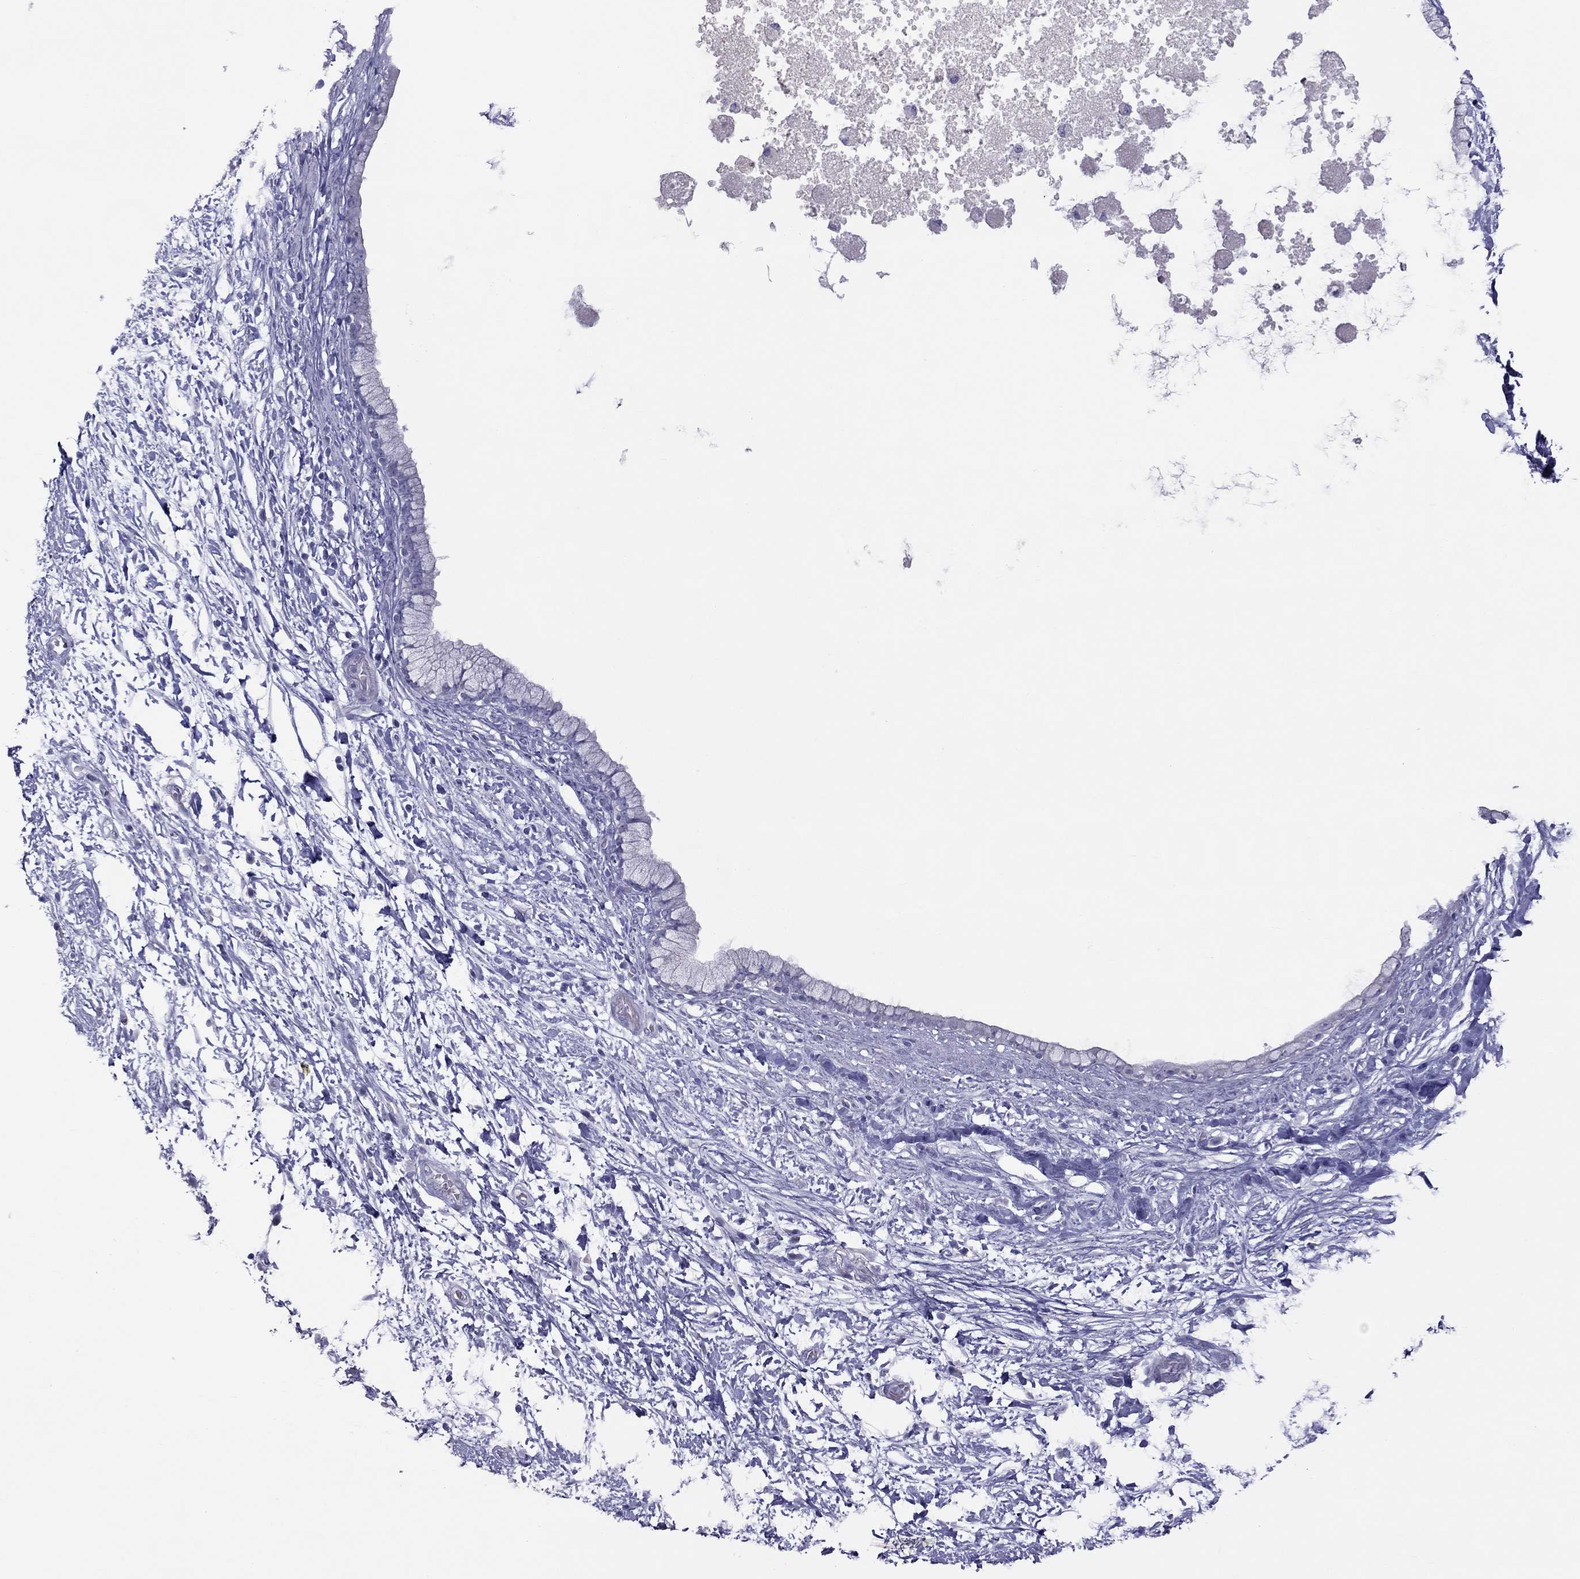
{"staining": {"intensity": "negative", "quantity": "none", "location": "none"}, "tissue": "pancreatic cancer", "cell_type": "Tumor cells", "image_type": "cancer", "snomed": [{"axis": "morphology", "description": "Adenocarcinoma, NOS"}, {"axis": "topography", "description": "Pancreas"}], "caption": "Immunohistochemical staining of human pancreatic adenocarcinoma demonstrates no significant staining in tumor cells. (DAB (3,3'-diaminobenzidine) IHC visualized using brightfield microscopy, high magnification).", "gene": "TEX14", "patient": {"sex": "female", "age": 72}}